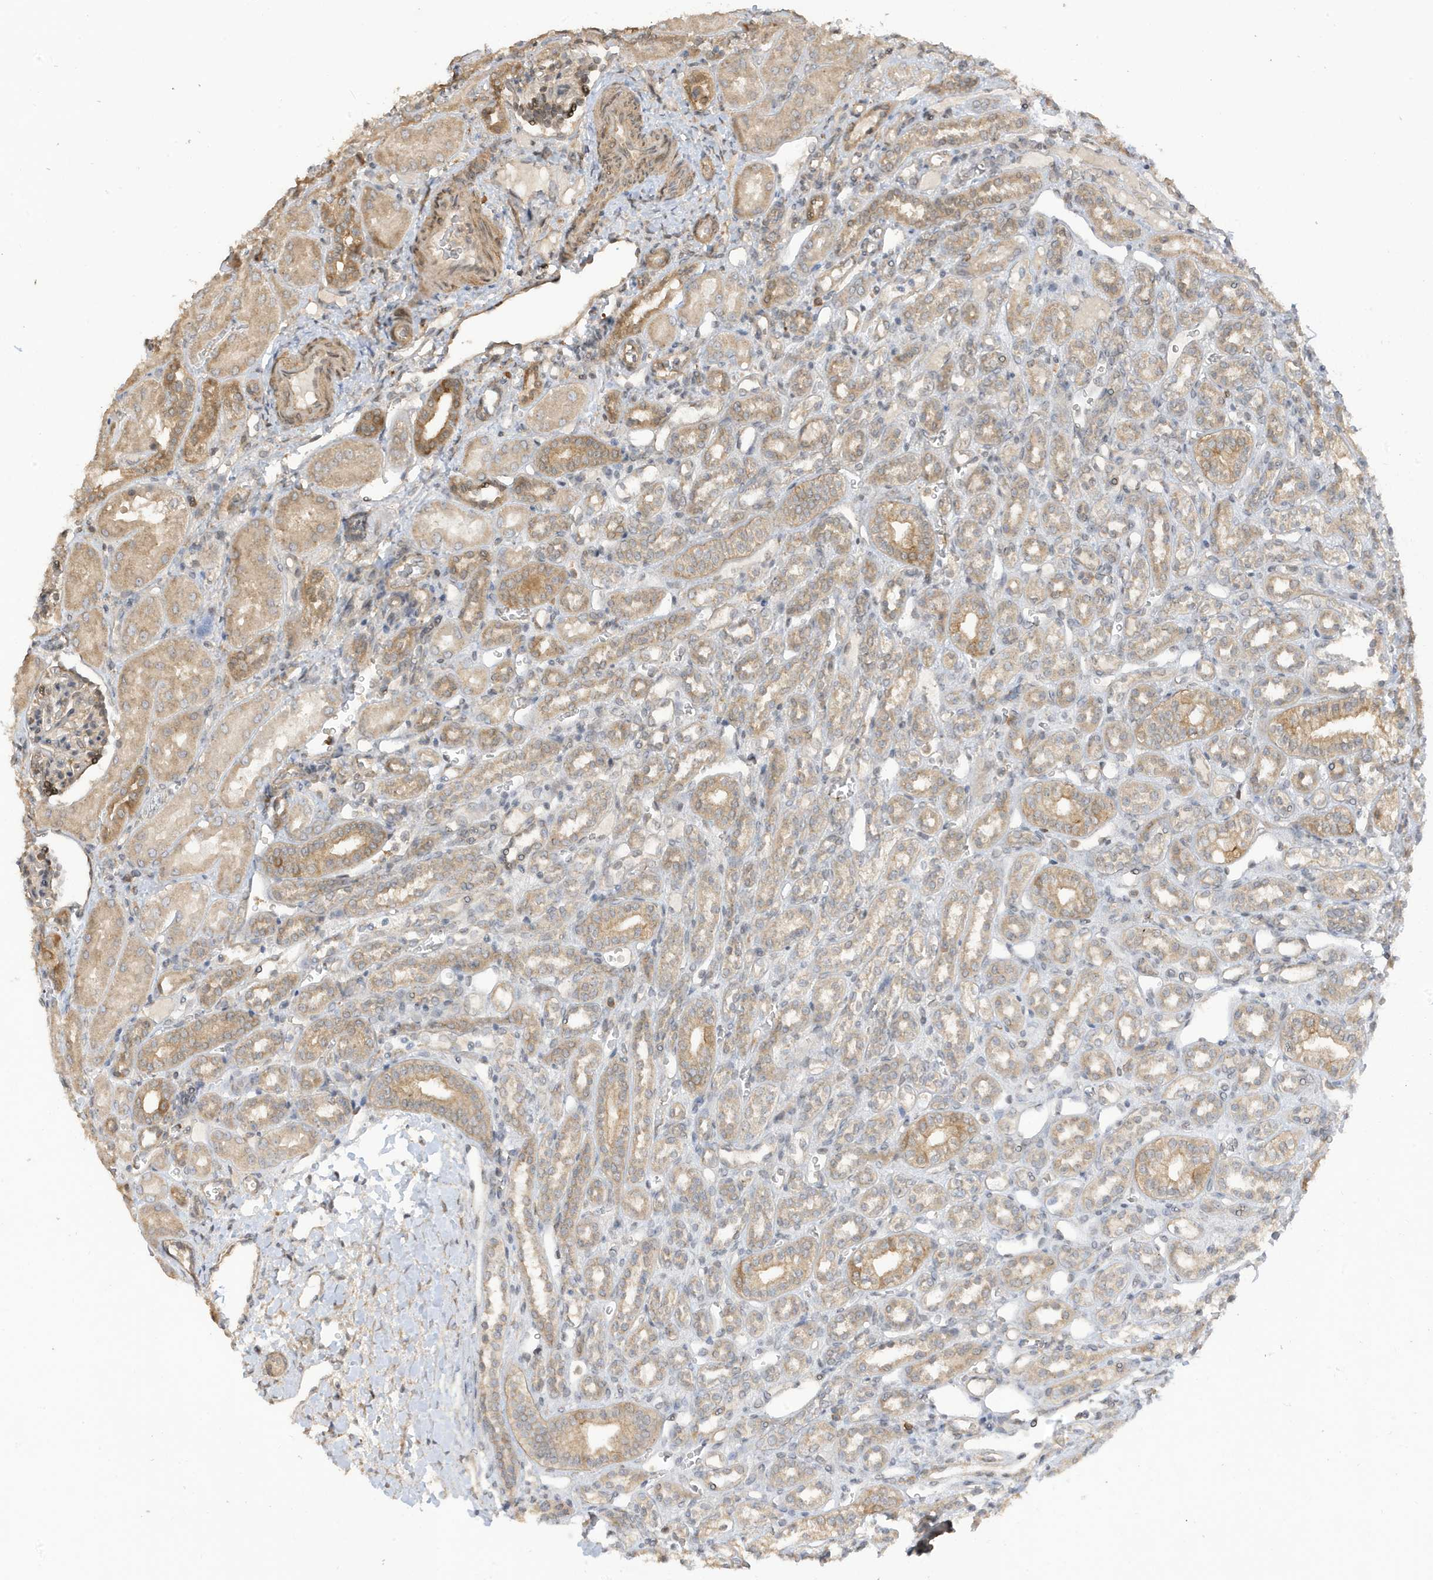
{"staining": {"intensity": "moderate", "quantity": "<25%", "location": "cytoplasmic/membranous"}, "tissue": "kidney", "cell_type": "Cells in glomeruli", "image_type": "normal", "snomed": [{"axis": "morphology", "description": "Normal tissue, NOS"}, {"axis": "morphology", "description": "Neoplasm, malignant, NOS"}, {"axis": "topography", "description": "Kidney"}], "caption": "The immunohistochemical stain highlights moderate cytoplasmic/membranous expression in cells in glomeruli of unremarkable kidney.", "gene": "TAB3", "patient": {"sex": "female", "age": 1}}